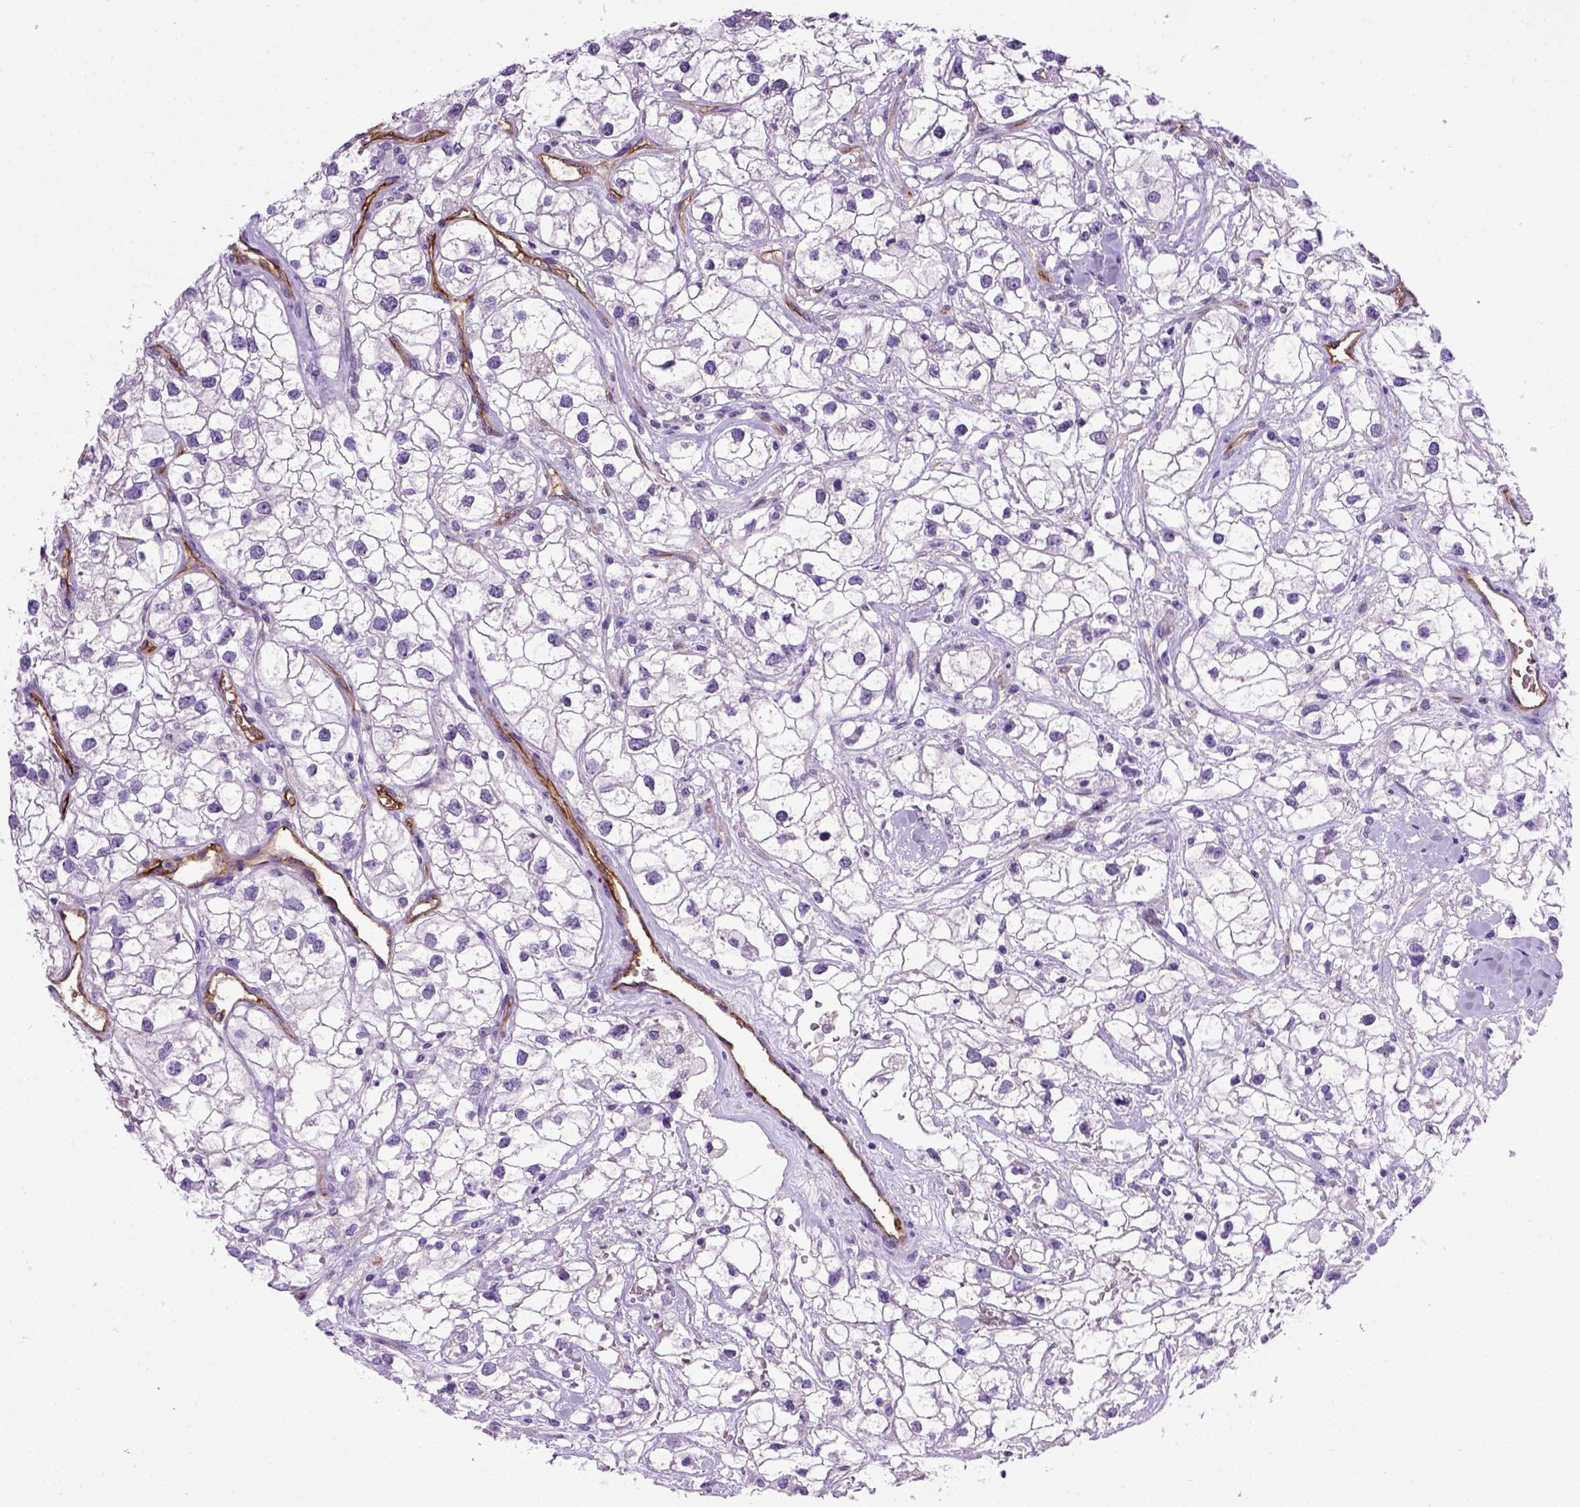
{"staining": {"intensity": "negative", "quantity": "none", "location": "none"}, "tissue": "renal cancer", "cell_type": "Tumor cells", "image_type": "cancer", "snomed": [{"axis": "morphology", "description": "Adenocarcinoma, NOS"}, {"axis": "topography", "description": "Kidney"}], "caption": "Immunohistochemistry micrograph of neoplastic tissue: human renal cancer (adenocarcinoma) stained with DAB displays no significant protein expression in tumor cells.", "gene": "ENG", "patient": {"sex": "male", "age": 59}}